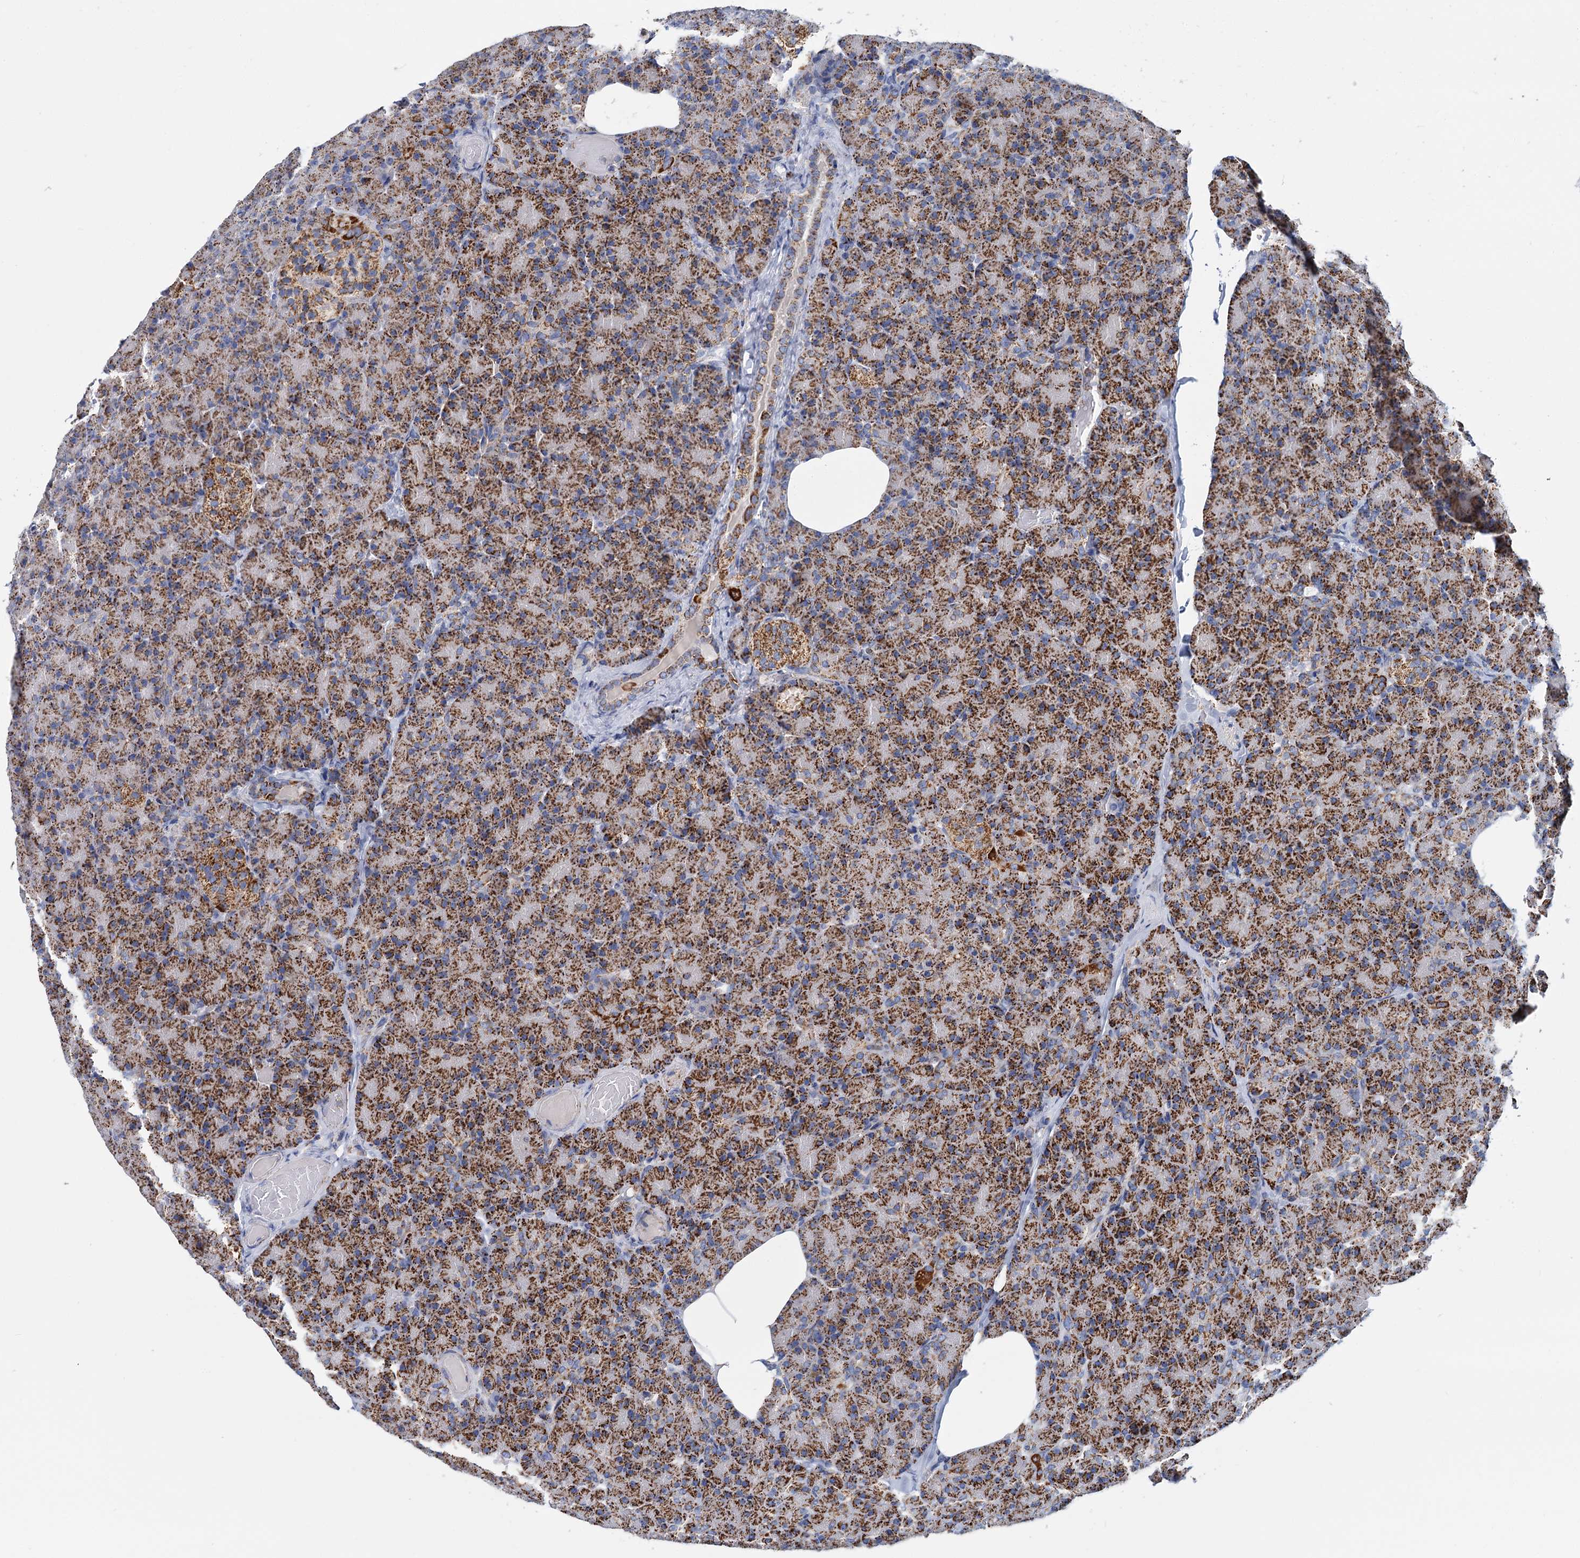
{"staining": {"intensity": "strong", "quantity": ">75%", "location": "cytoplasmic/membranous"}, "tissue": "pancreas", "cell_type": "Exocrine glandular cells", "image_type": "normal", "snomed": [{"axis": "morphology", "description": "Normal tissue, NOS"}, {"axis": "topography", "description": "Pancreas"}], "caption": "Protein analysis of benign pancreas exhibits strong cytoplasmic/membranous staining in about >75% of exocrine glandular cells.", "gene": "CCP110", "patient": {"sex": "female", "age": 43}}